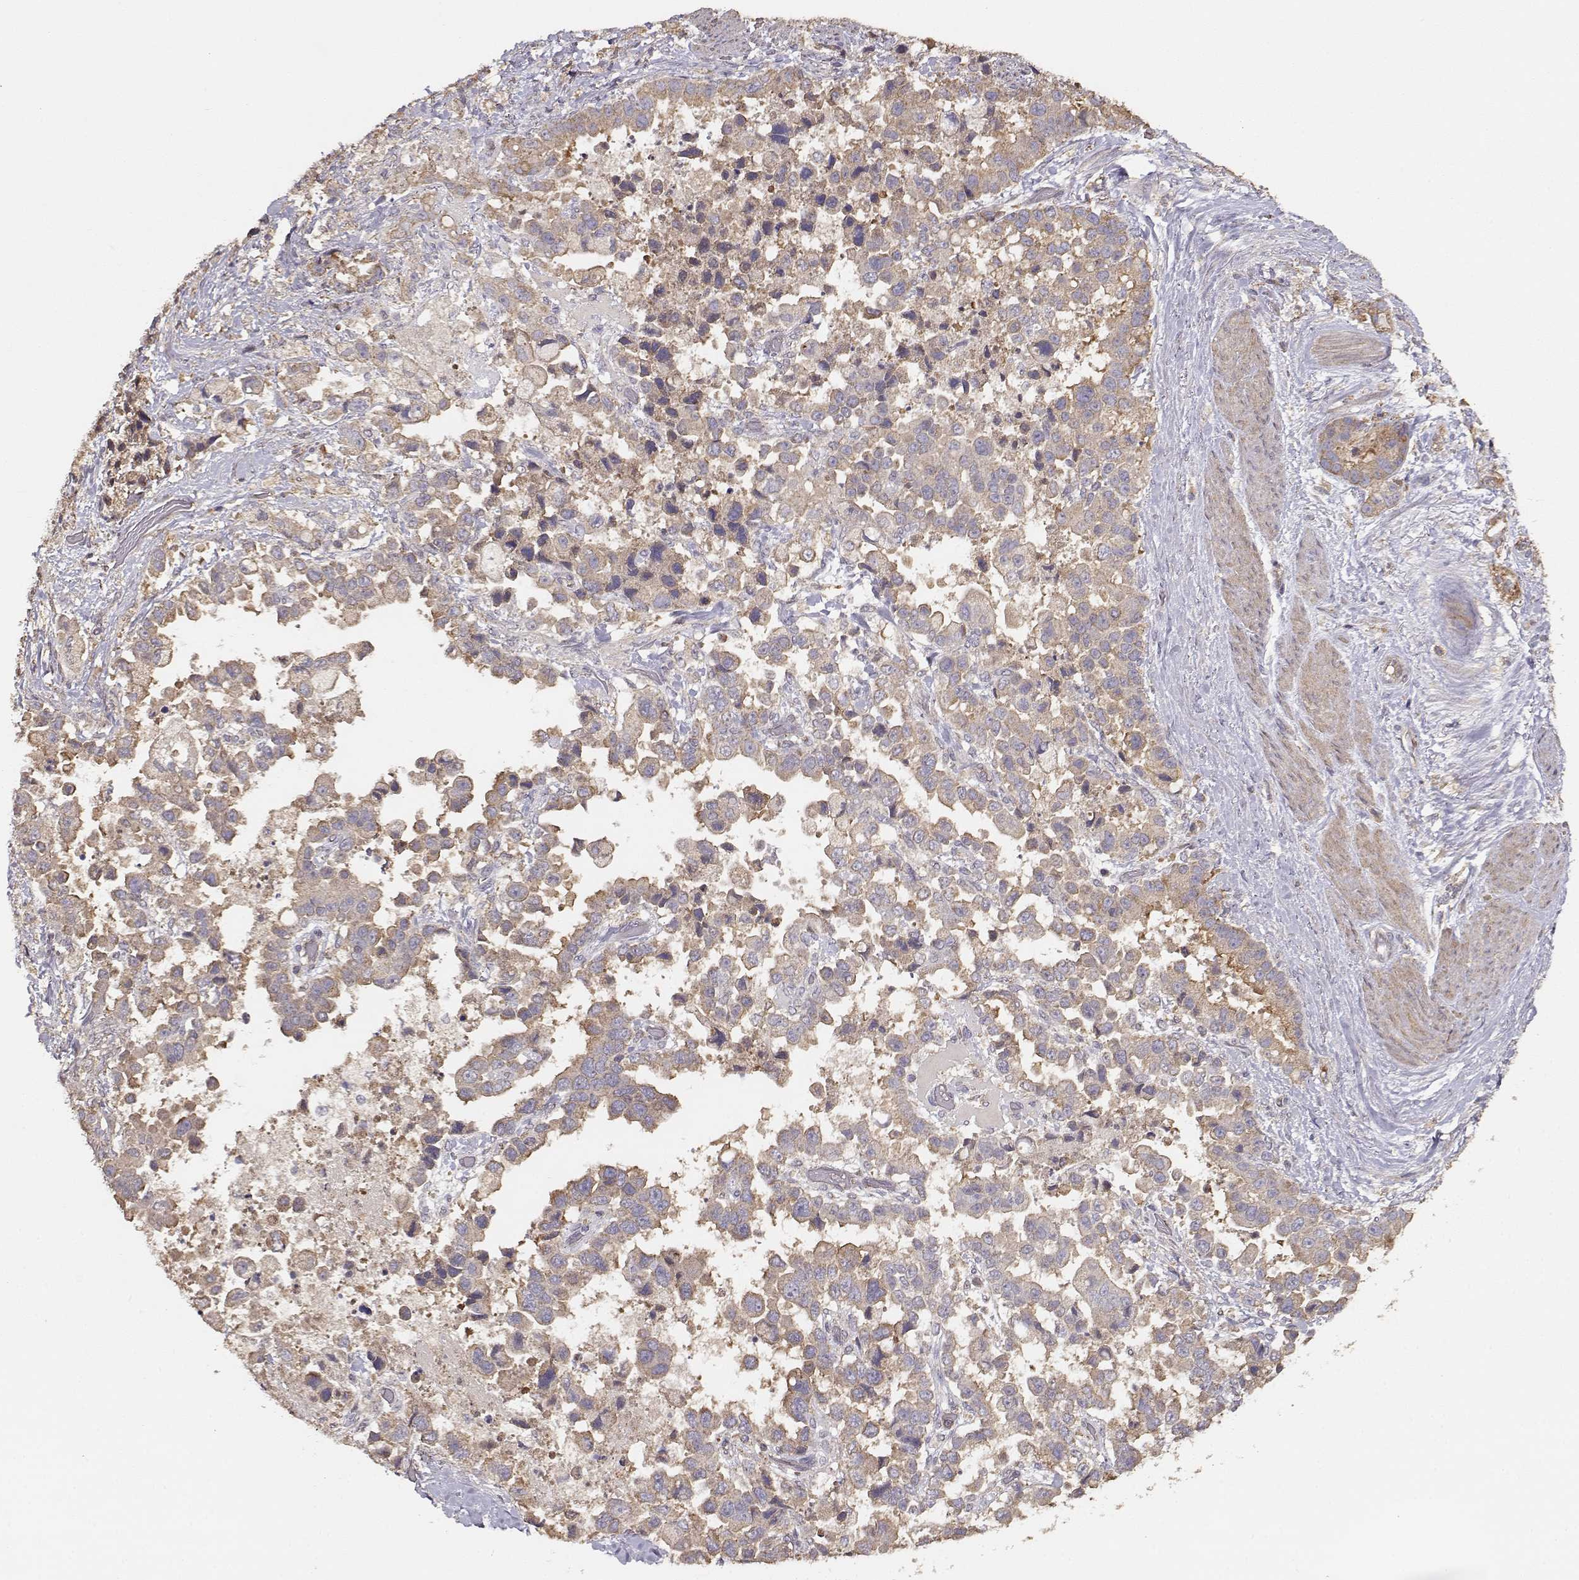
{"staining": {"intensity": "weak", "quantity": ">75%", "location": "cytoplasmic/membranous"}, "tissue": "stomach cancer", "cell_type": "Tumor cells", "image_type": "cancer", "snomed": [{"axis": "morphology", "description": "Adenocarcinoma, NOS"}, {"axis": "topography", "description": "Stomach"}], "caption": "Immunohistochemical staining of stomach cancer (adenocarcinoma) displays weak cytoplasmic/membranous protein expression in approximately >75% of tumor cells.", "gene": "TARS3", "patient": {"sex": "male", "age": 59}}